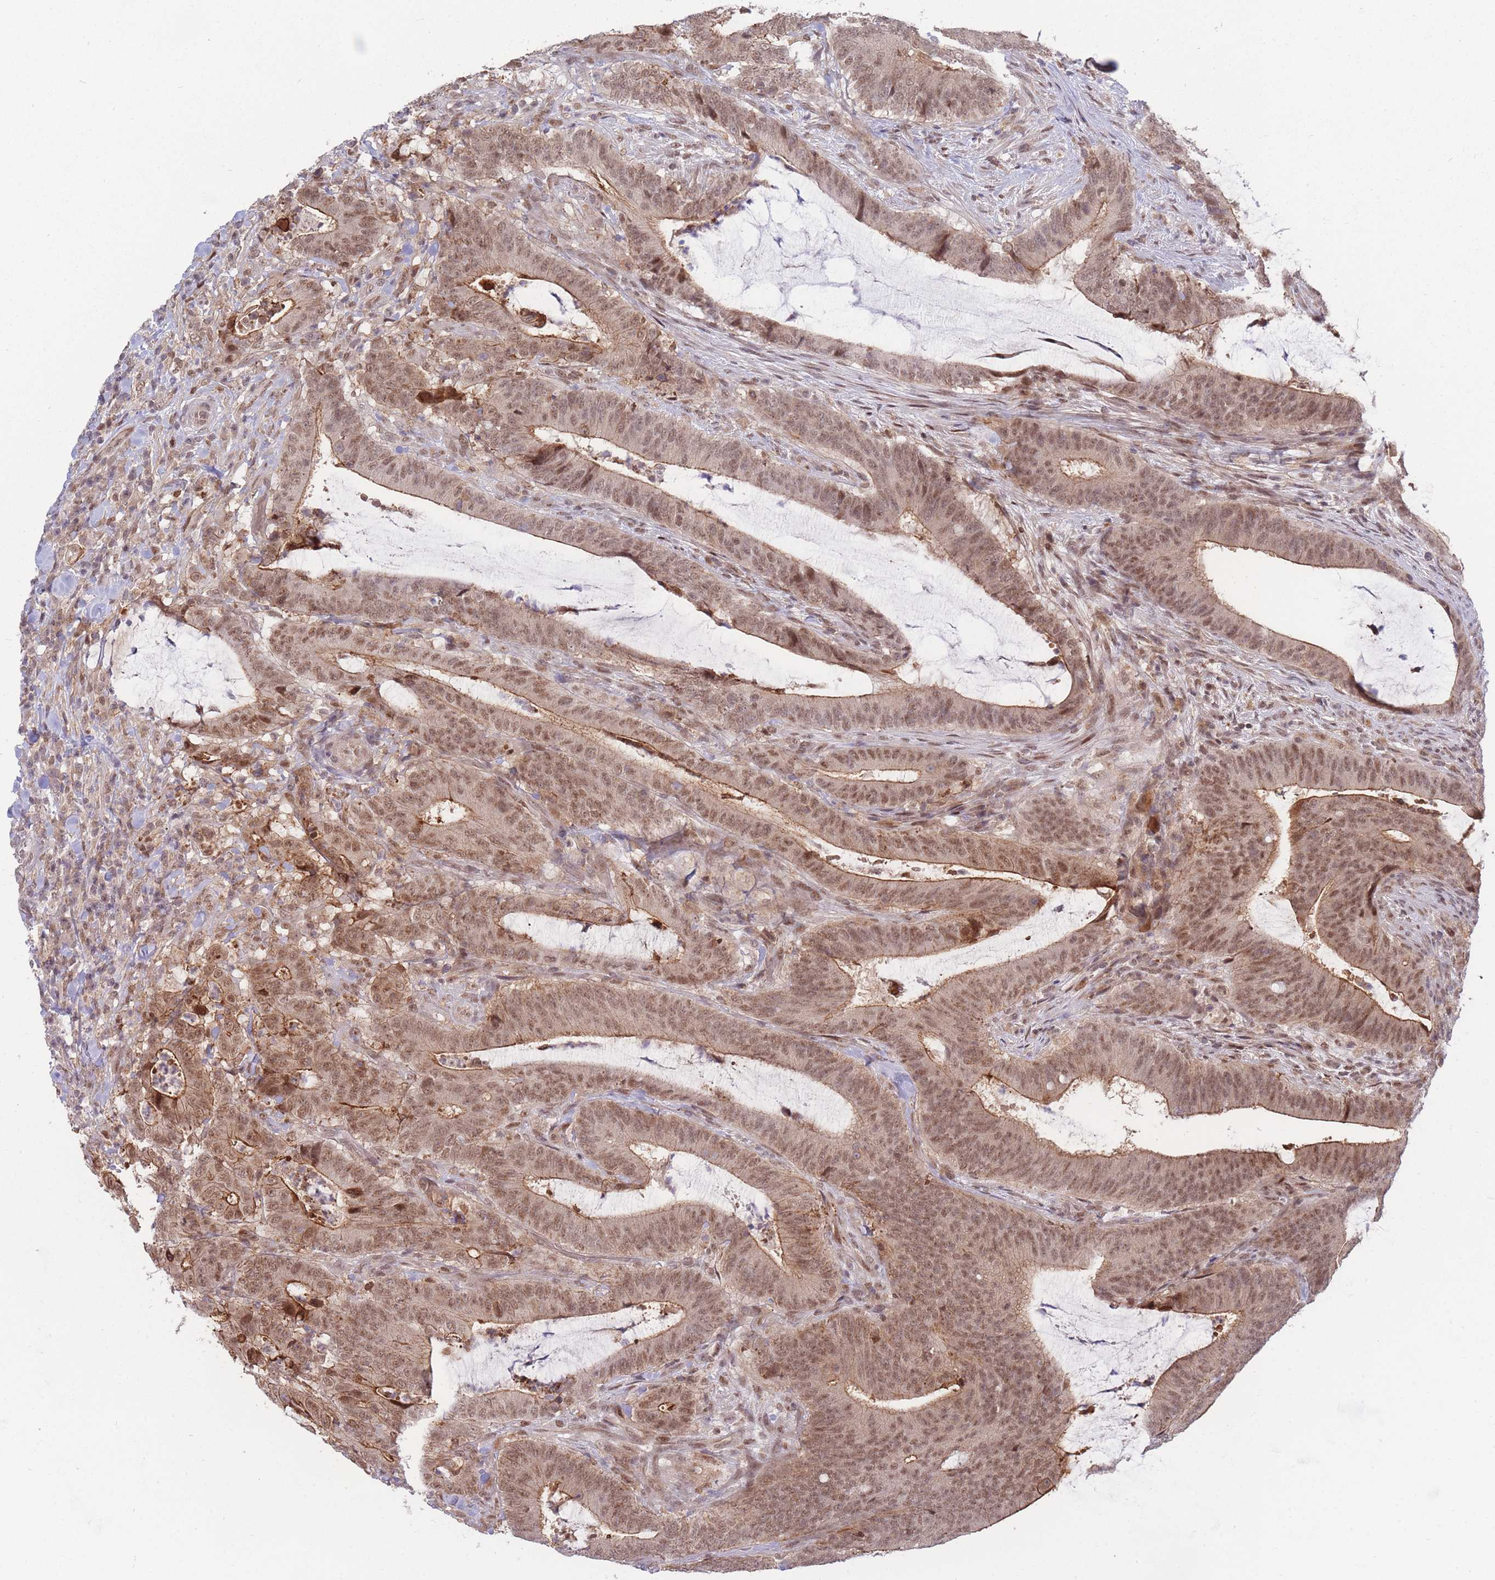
{"staining": {"intensity": "moderate", "quantity": ">75%", "location": "cytoplasmic/membranous,nuclear"}, "tissue": "colorectal cancer", "cell_type": "Tumor cells", "image_type": "cancer", "snomed": [{"axis": "morphology", "description": "Adenocarcinoma, NOS"}, {"axis": "topography", "description": "Colon"}], "caption": "Colorectal cancer stained with a brown dye displays moderate cytoplasmic/membranous and nuclear positive expression in approximately >75% of tumor cells.", "gene": "BOD1L1", "patient": {"sex": "female", "age": 43}}